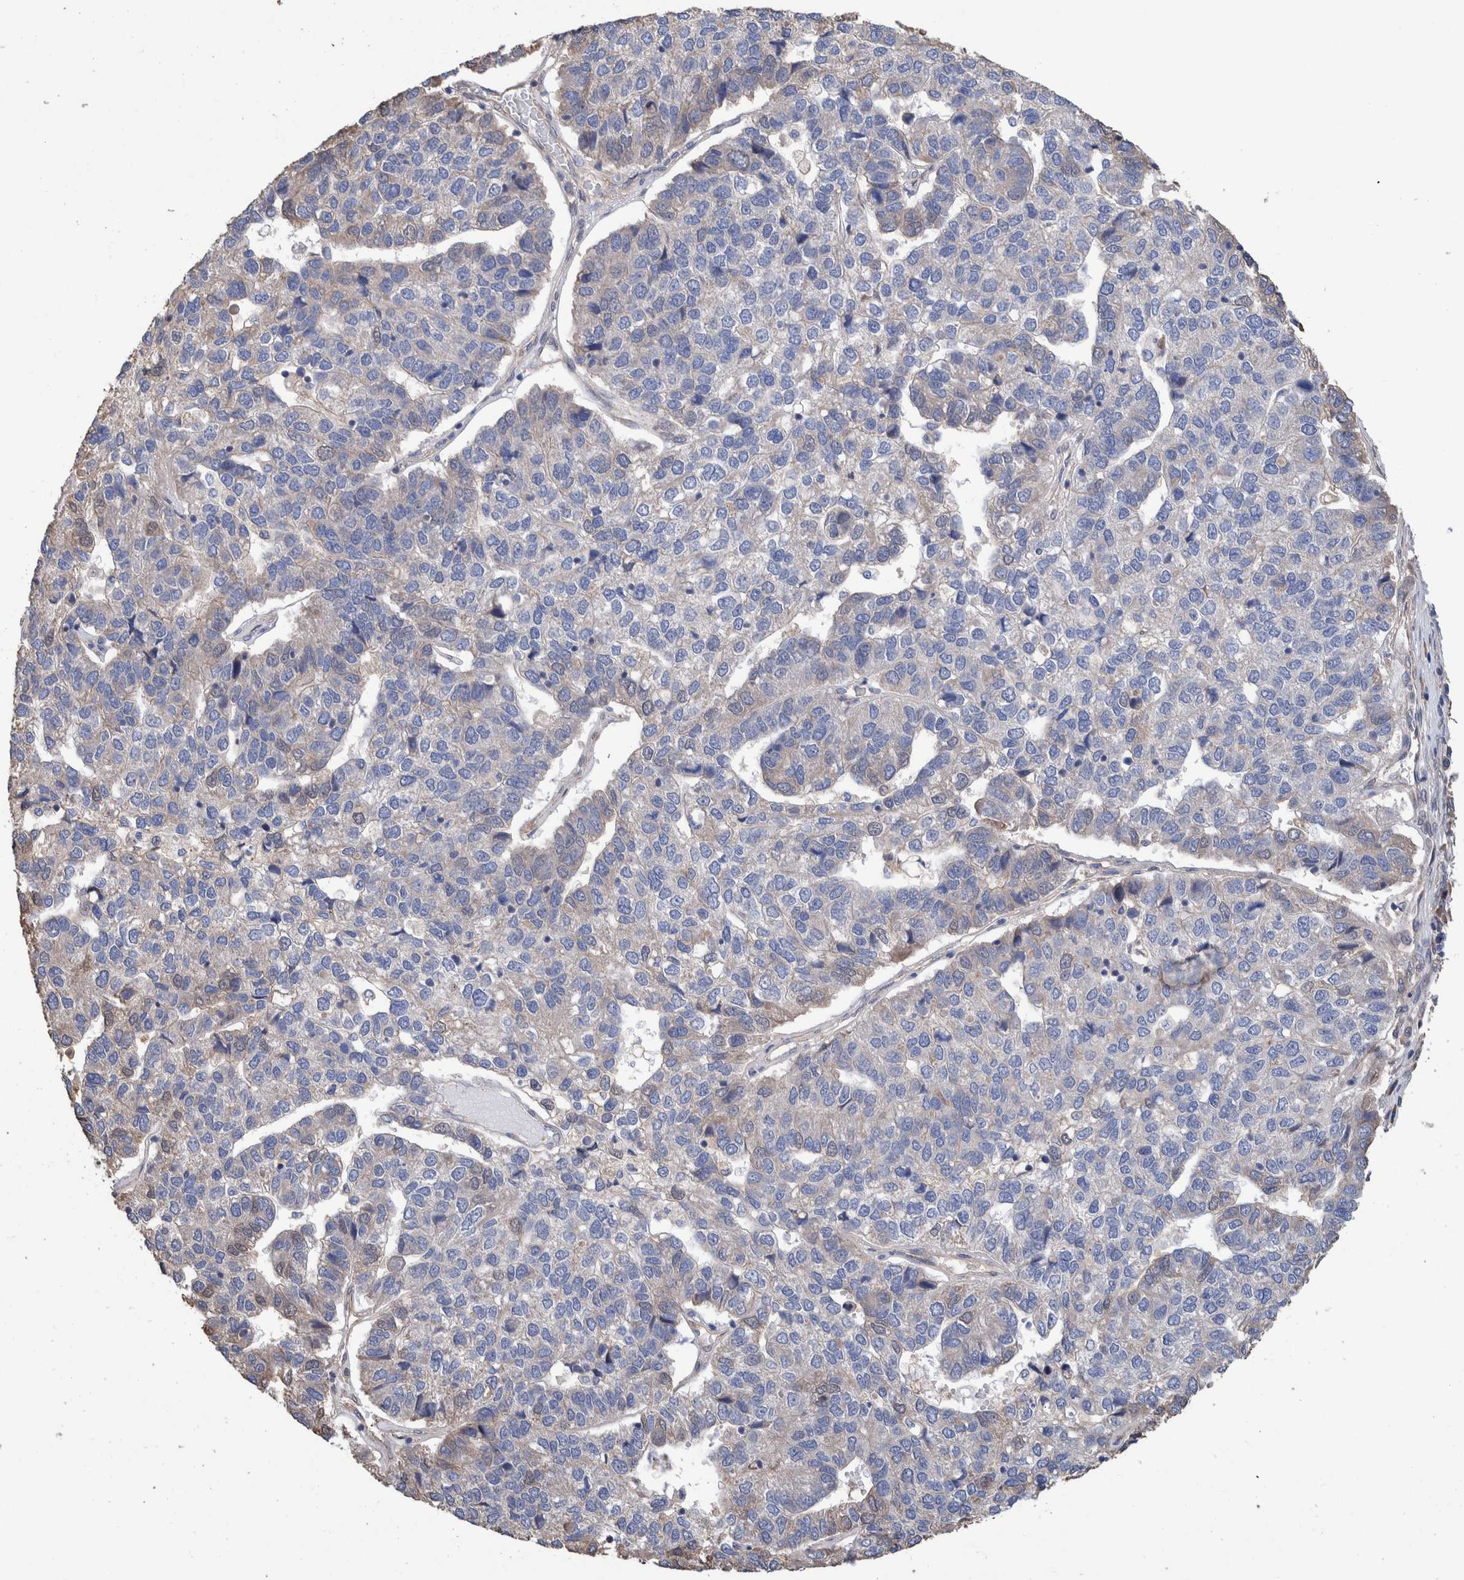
{"staining": {"intensity": "negative", "quantity": "none", "location": "none"}, "tissue": "pancreatic cancer", "cell_type": "Tumor cells", "image_type": "cancer", "snomed": [{"axis": "morphology", "description": "Adenocarcinoma, NOS"}, {"axis": "topography", "description": "Pancreas"}], "caption": "Immunohistochemistry histopathology image of neoplastic tissue: pancreatic cancer (adenocarcinoma) stained with DAB exhibits no significant protein staining in tumor cells.", "gene": "SLC45A4", "patient": {"sex": "female", "age": 61}}